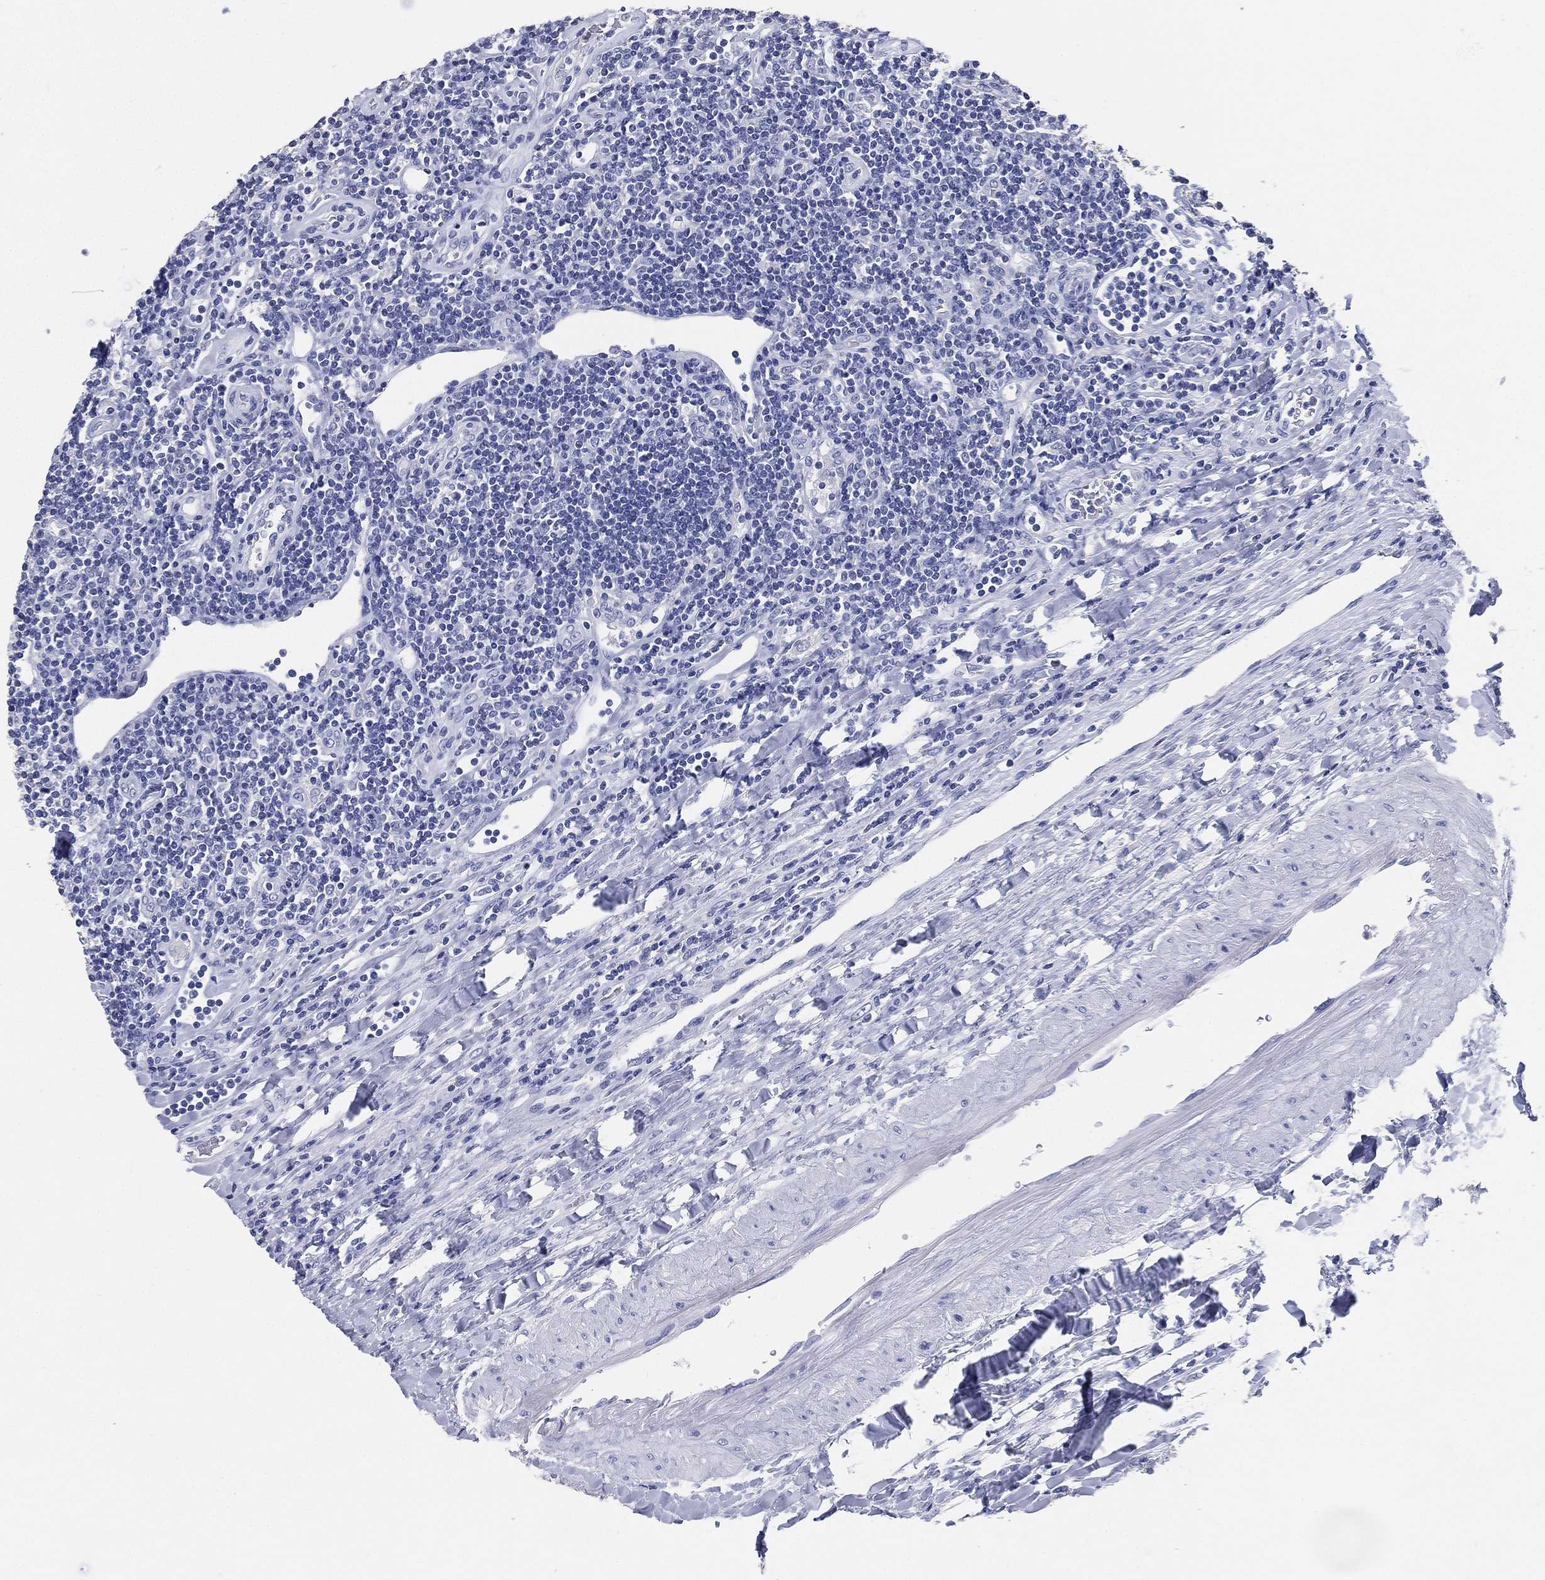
{"staining": {"intensity": "negative", "quantity": "none", "location": "none"}, "tissue": "lymphoma", "cell_type": "Tumor cells", "image_type": "cancer", "snomed": [{"axis": "morphology", "description": "Hodgkin's disease, NOS"}, {"axis": "topography", "description": "Lymph node"}], "caption": "There is no significant positivity in tumor cells of lymphoma.", "gene": "IYD", "patient": {"sex": "male", "age": 40}}